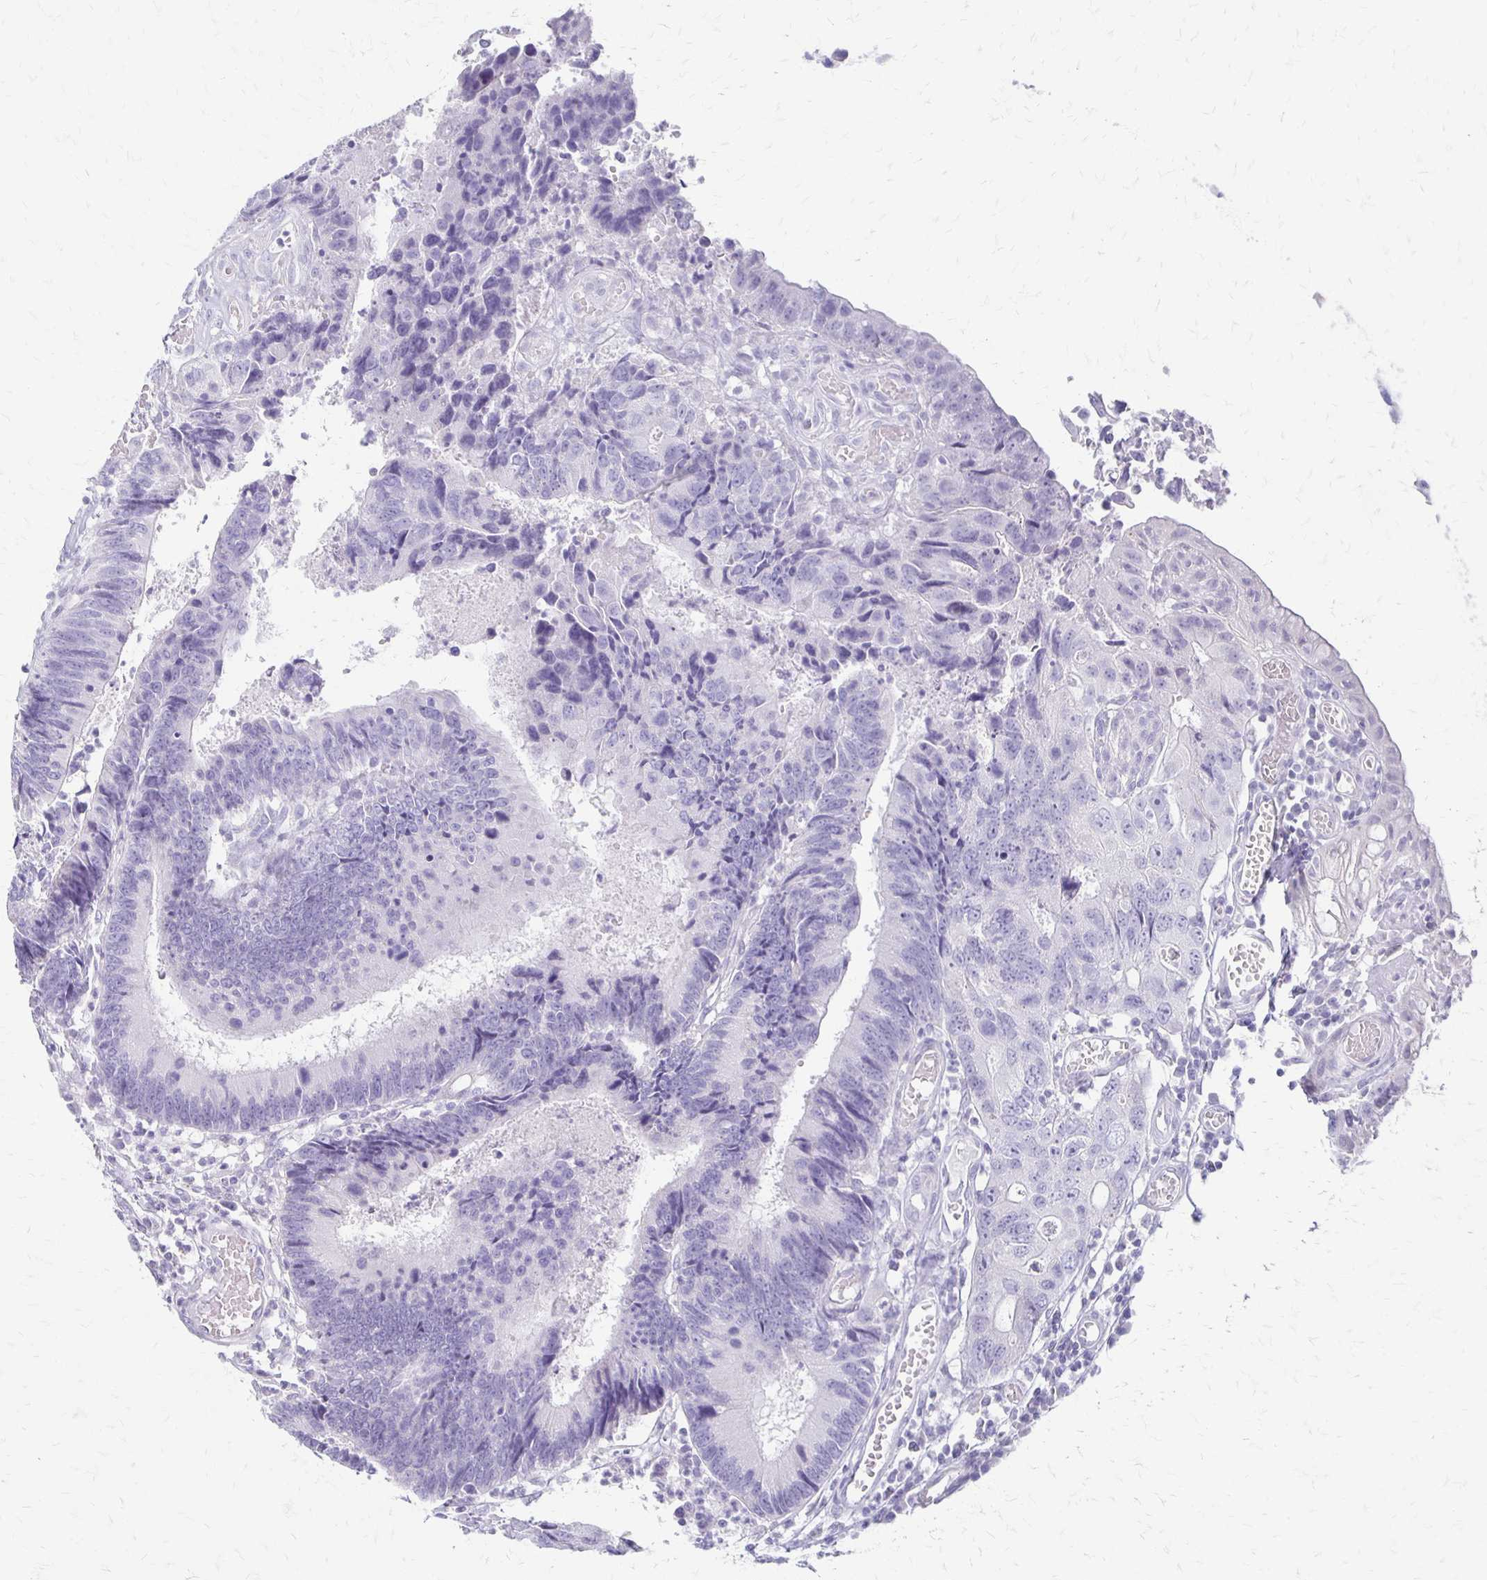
{"staining": {"intensity": "negative", "quantity": "none", "location": "none"}, "tissue": "colorectal cancer", "cell_type": "Tumor cells", "image_type": "cancer", "snomed": [{"axis": "morphology", "description": "Adenocarcinoma, NOS"}, {"axis": "topography", "description": "Colon"}], "caption": "Human colorectal adenocarcinoma stained for a protein using immunohistochemistry (IHC) exhibits no expression in tumor cells.", "gene": "IVL", "patient": {"sex": "female", "age": 67}}